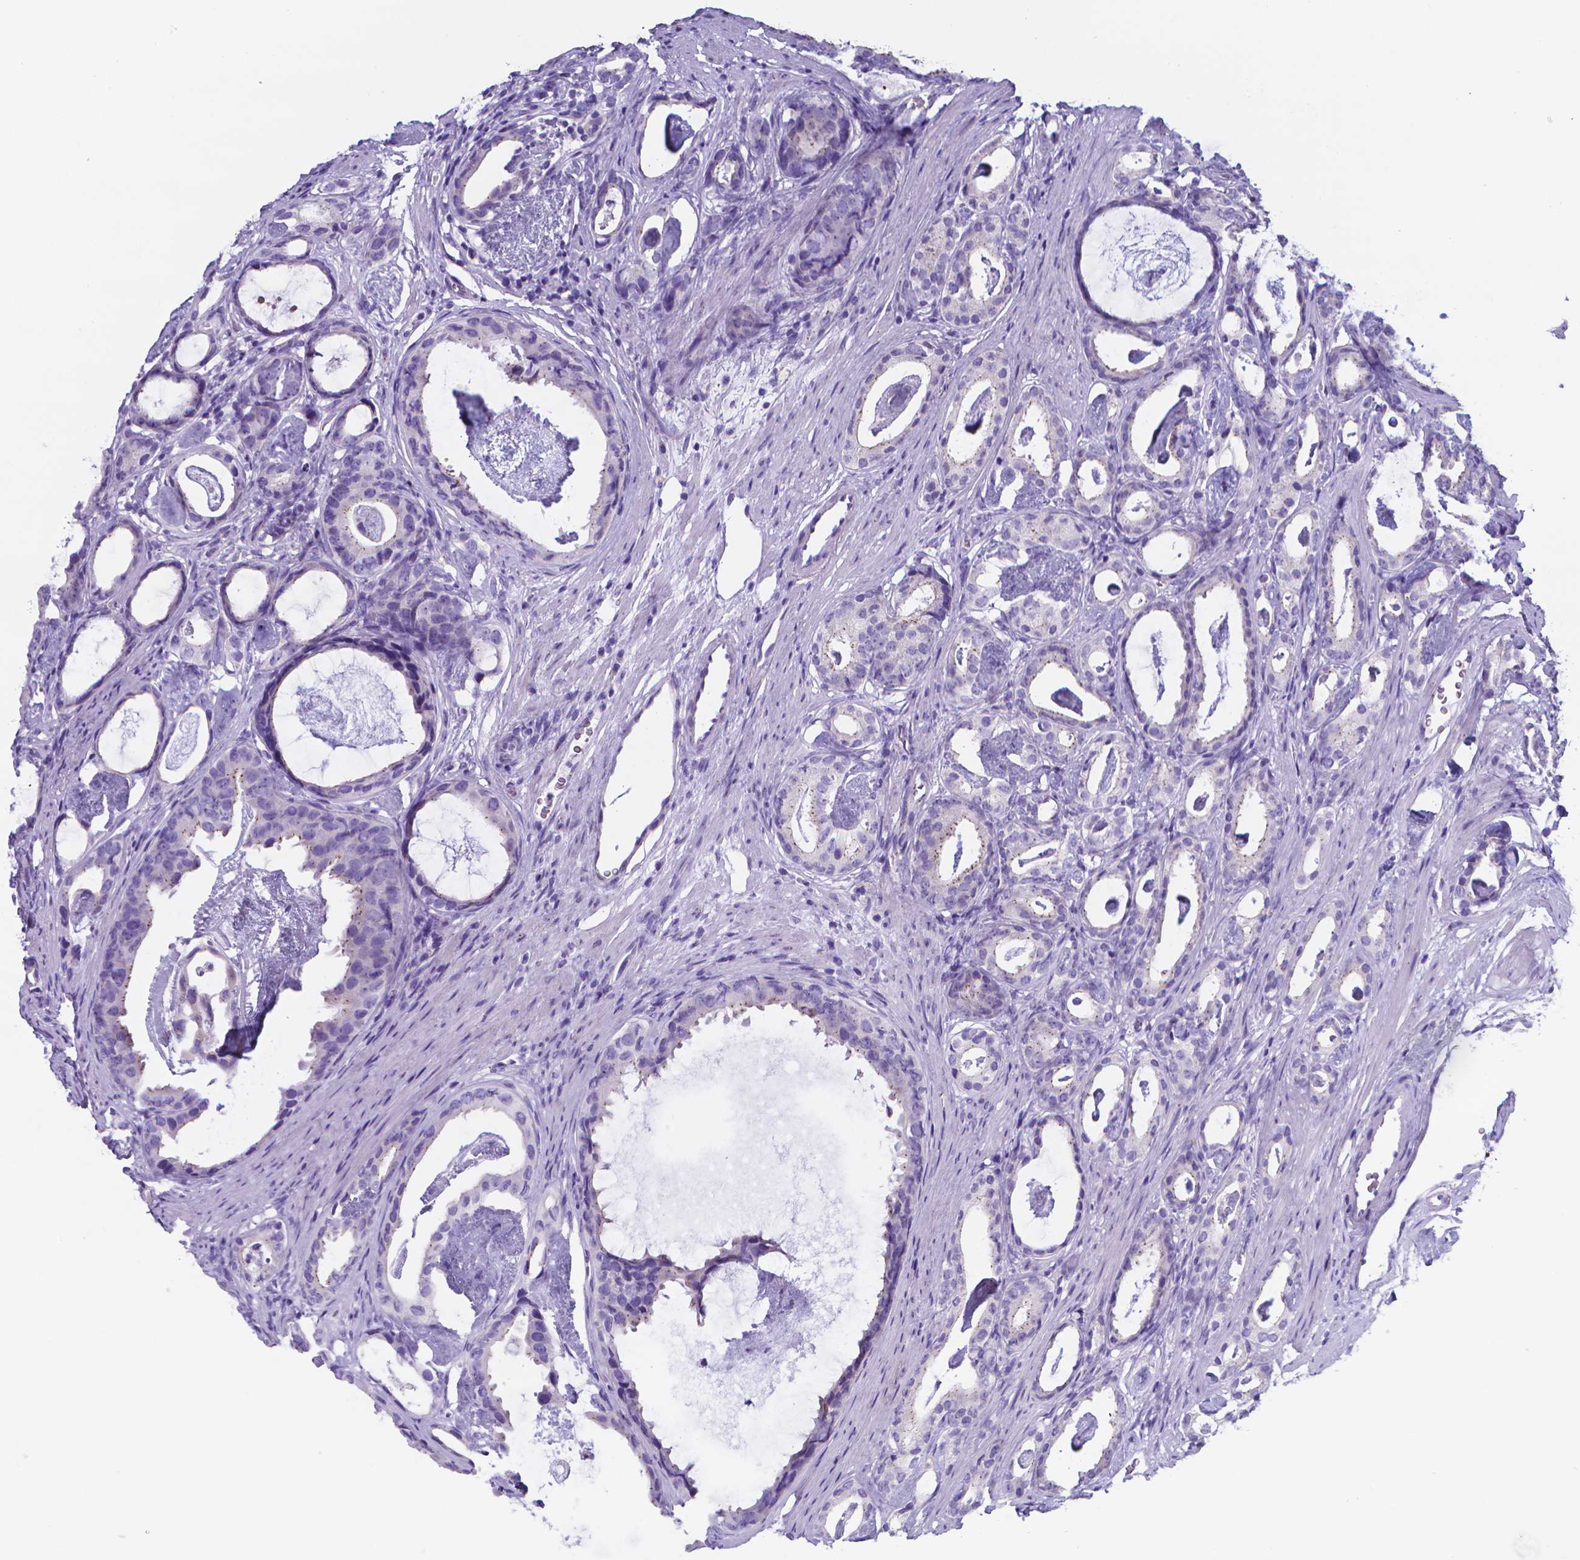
{"staining": {"intensity": "negative", "quantity": "none", "location": "none"}, "tissue": "prostate cancer", "cell_type": "Tumor cells", "image_type": "cancer", "snomed": [{"axis": "morphology", "description": "Adenocarcinoma, Low grade"}, {"axis": "topography", "description": "Prostate and seminal vesicle, NOS"}], "caption": "A micrograph of human prostate cancer is negative for staining in tumor cells.", "gene": "LRRC73", "patient": {"sex": "male", "age": 71}}